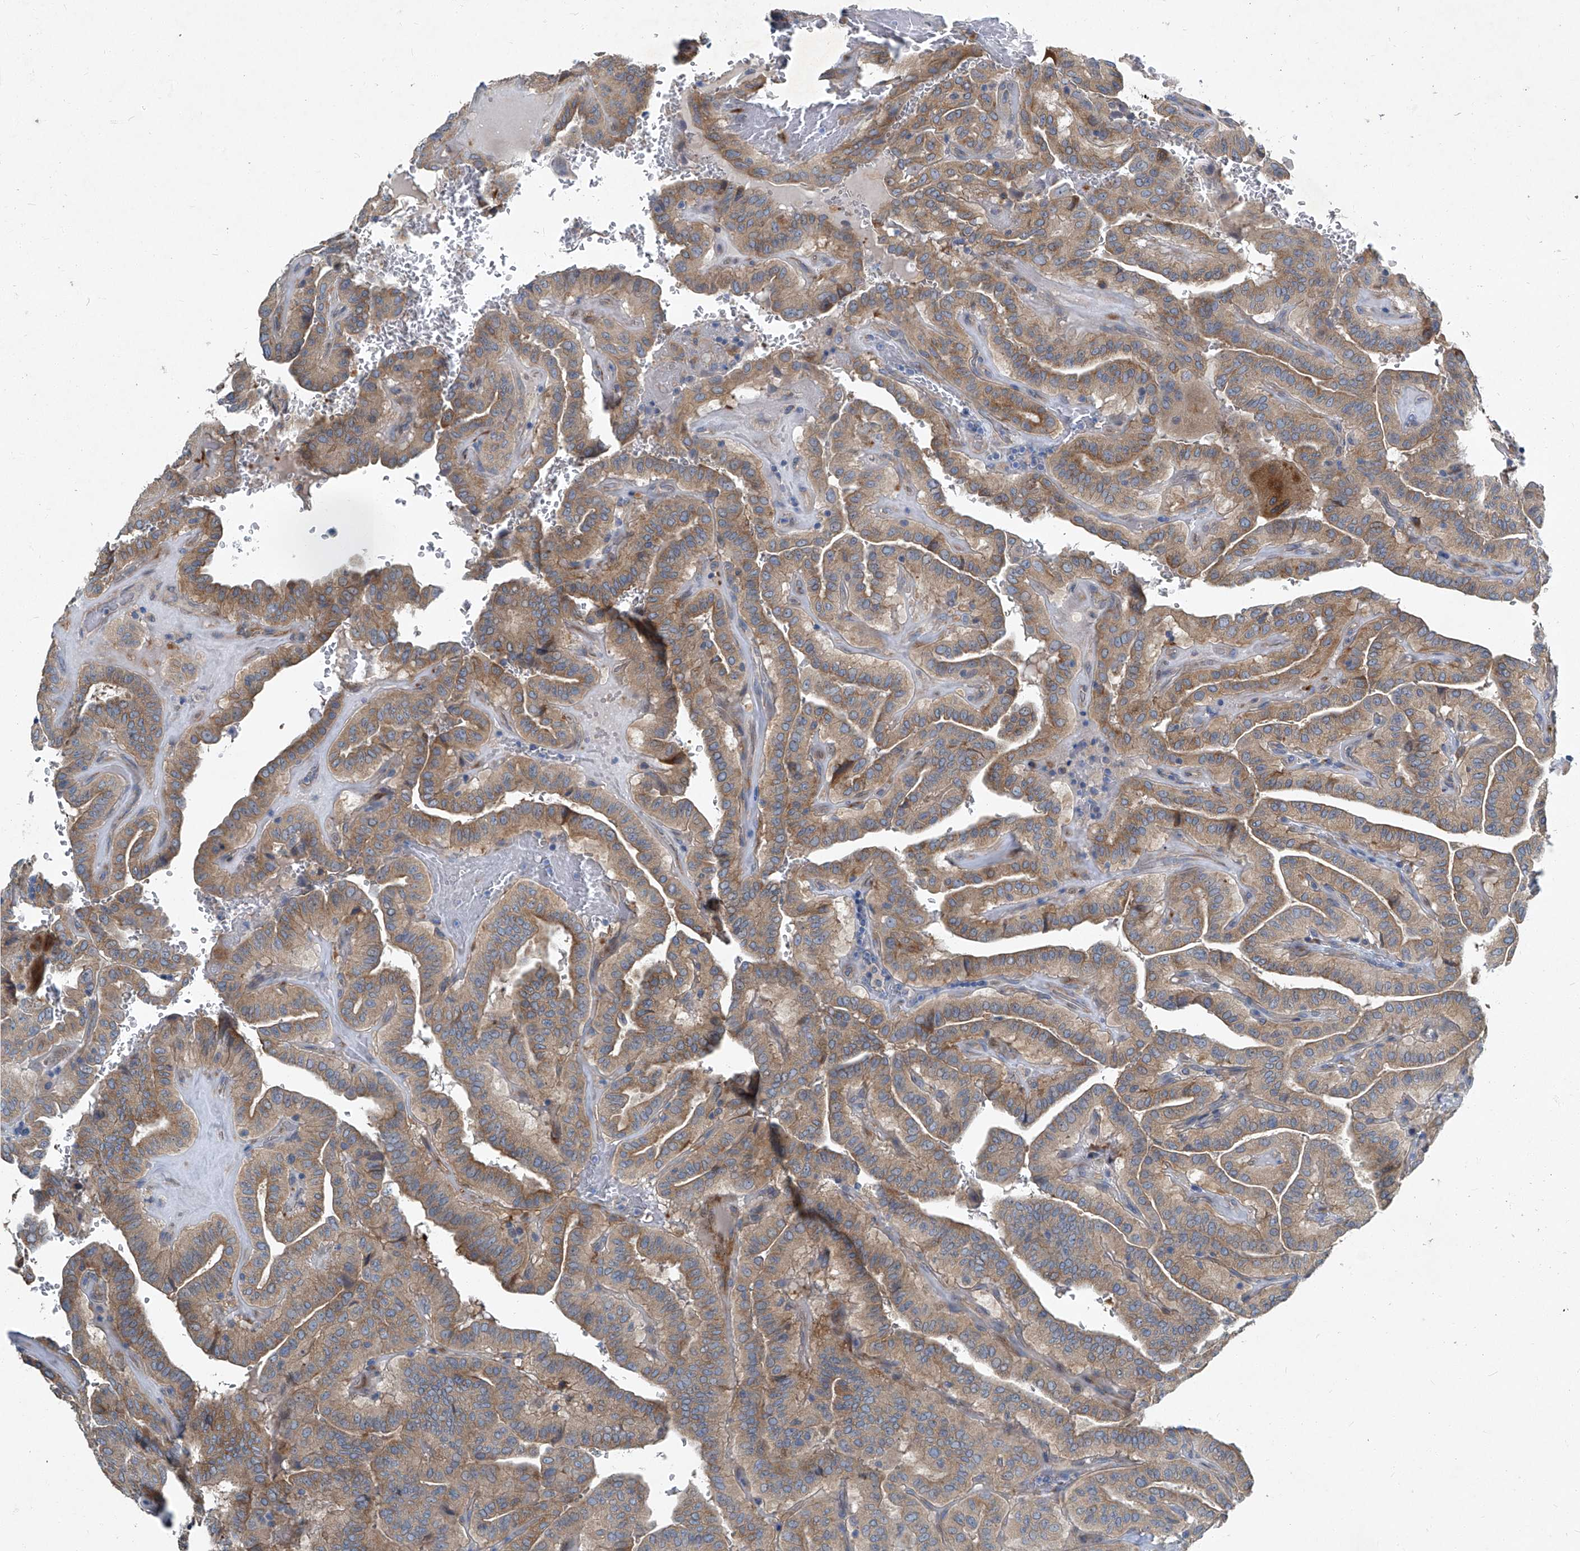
{"staining": {"intensity": "moderate", "quantity": ">75%", "location": "cytoplasmic/membranous"}, "tissue": "thyroid cancer", "cell_type": "Tumor cells", "image_type": "cancer", "snomed": [{"axis": "morphology", "description": "Papillary adenocarcinoma, NOS"}, {"axis": "topography", "description": "Thyroid gland"}], "caption": "Papillary adenocarcinoma (thyroid) stained with immunohistochemistry (IHC) exhibits moderate cytoplasmic/membranous expression in approximately >75% of tumor cells.", "gene": "SLC26A11", "patient": {"sex": "male", "age": 77}}